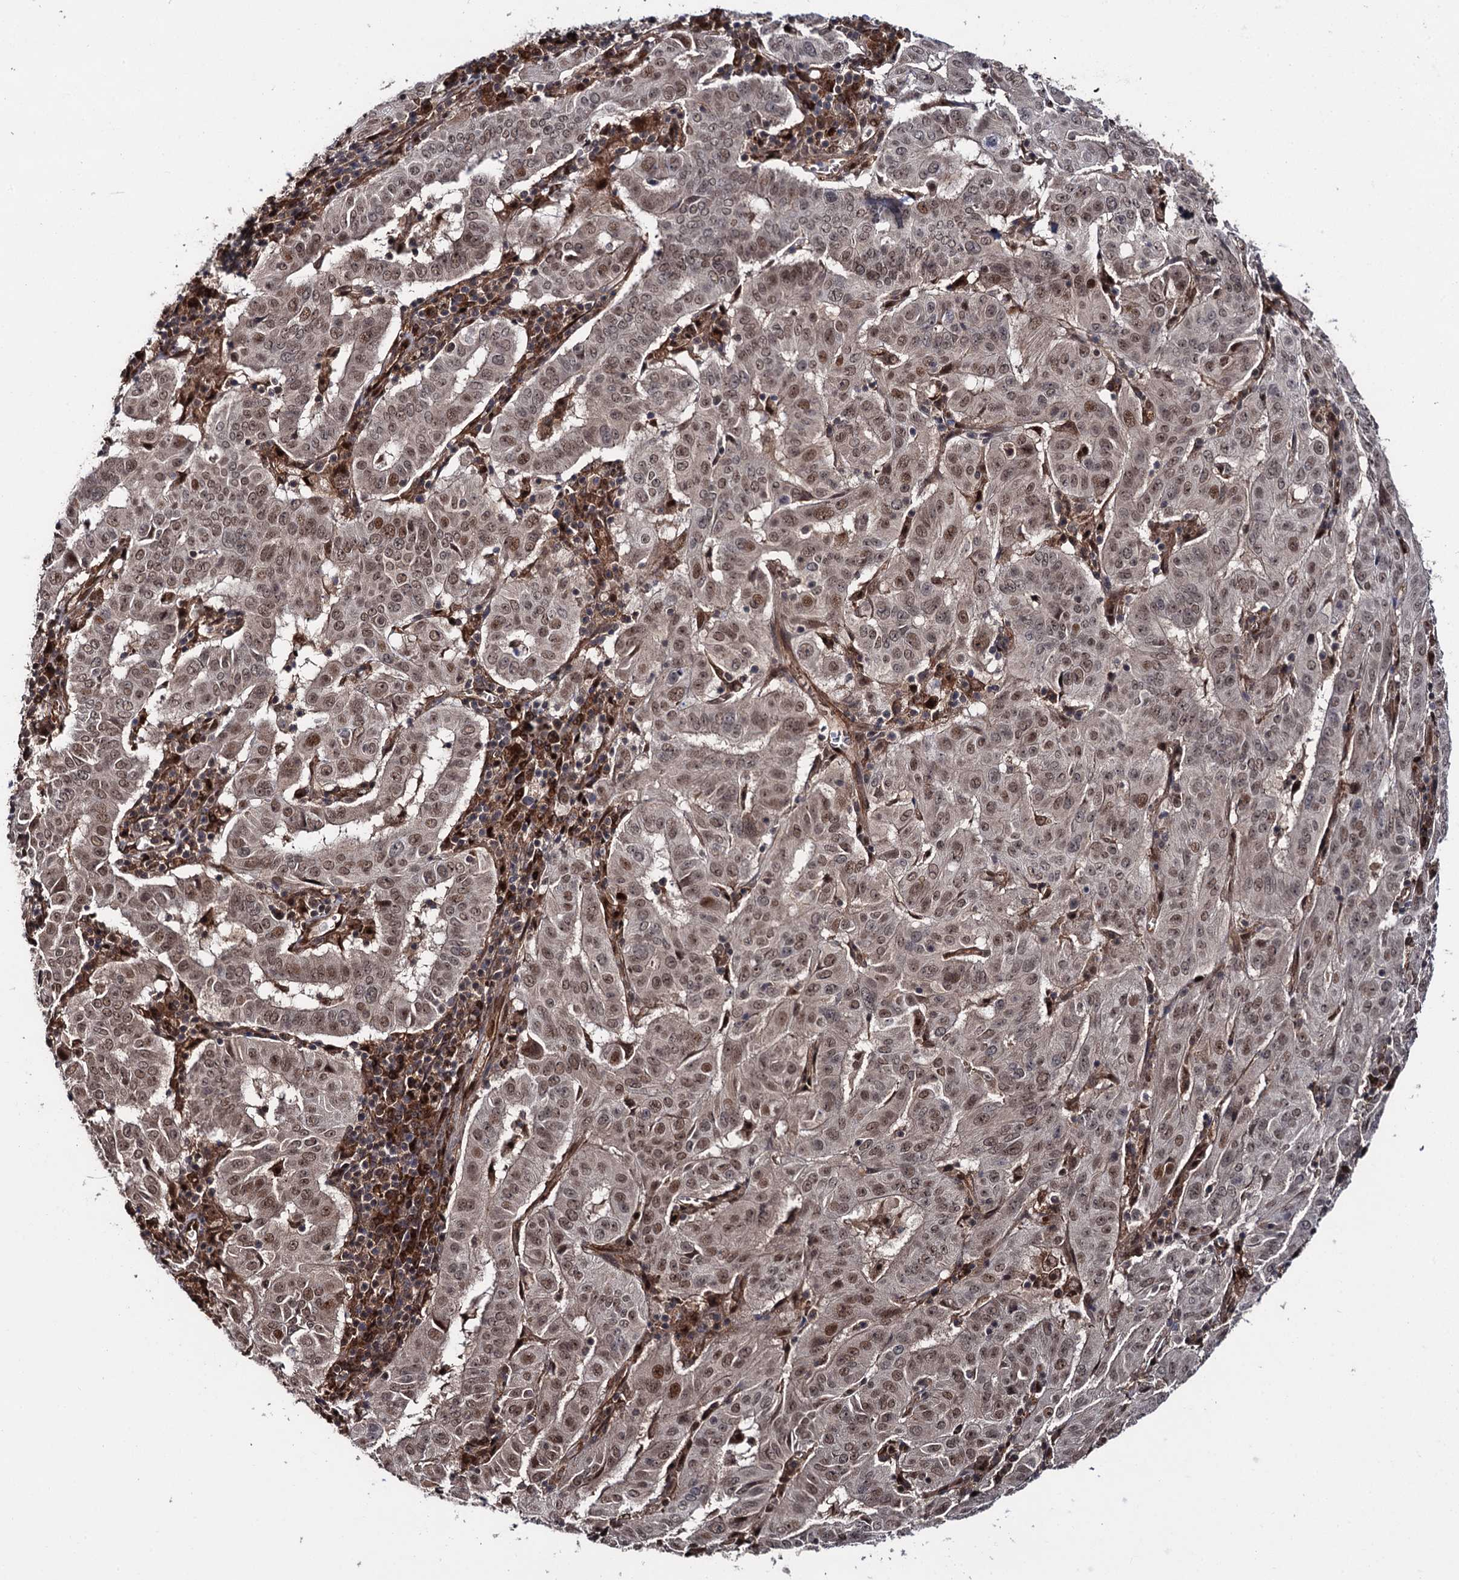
{"staining": {"intensity": "moderate", "quantity": ">75%", "location": "nuclear"}, "tissue": "pancreatic cancer", "cell_type": "Tumor cells", "image_type": "cancer", "snomed": [{"axis": "morphology", "description": "Adenocarcinoma, NOS"}, {"axis": "topography", "description": "Pancreas"}], "caption": "Tumor cells show medium levels of moderate nuclear staining in approximately >75% of cells in human pancreatic cancer (adenocarcinoma).", "gene": "CDC23", "patient": {"sex": "male", "age": 63}}